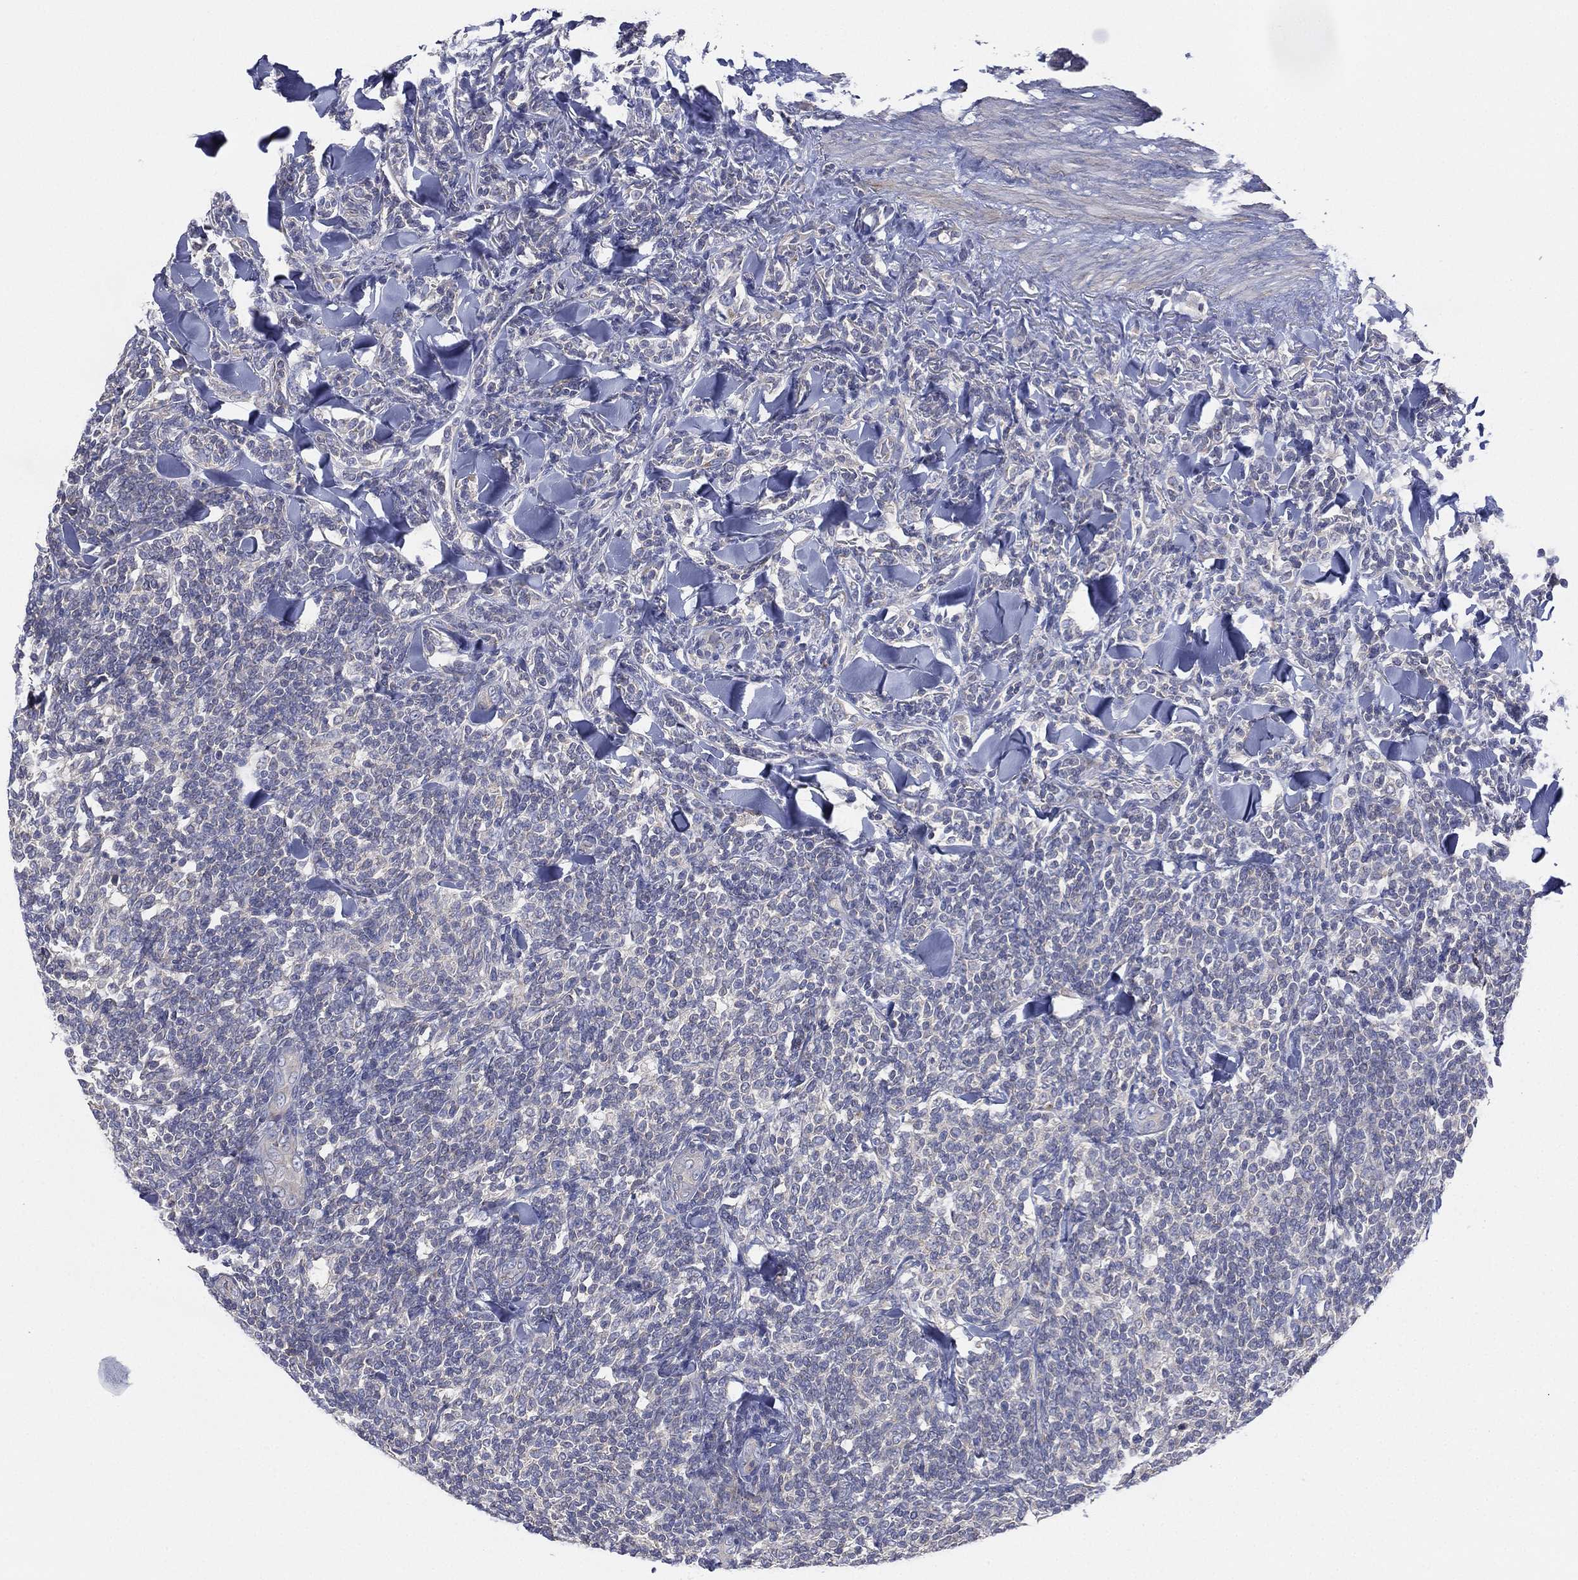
{"staining": {"intensity": "negative", "quantity": "none", "location": "none"}, "tissue": "lymphoma", "cell_type": "Tumor cells", "image_type": "cancer", "snomed": [{"axis": "morphology", "description": "Malignant lymphoma, non-Hodgkin's type, Low grade"}, {"axis": "topography", "description": "Lymph node"}], "caption": "Tumor cells show no significant positivity in low-grade malignant lymphoma, non-Hodgkin's type. (Immunohistochemistry (ihc), brightfield microscopy, high magnification).", "gene": "ATP8A2", "patient": {"sex": "female", "age": 56}}